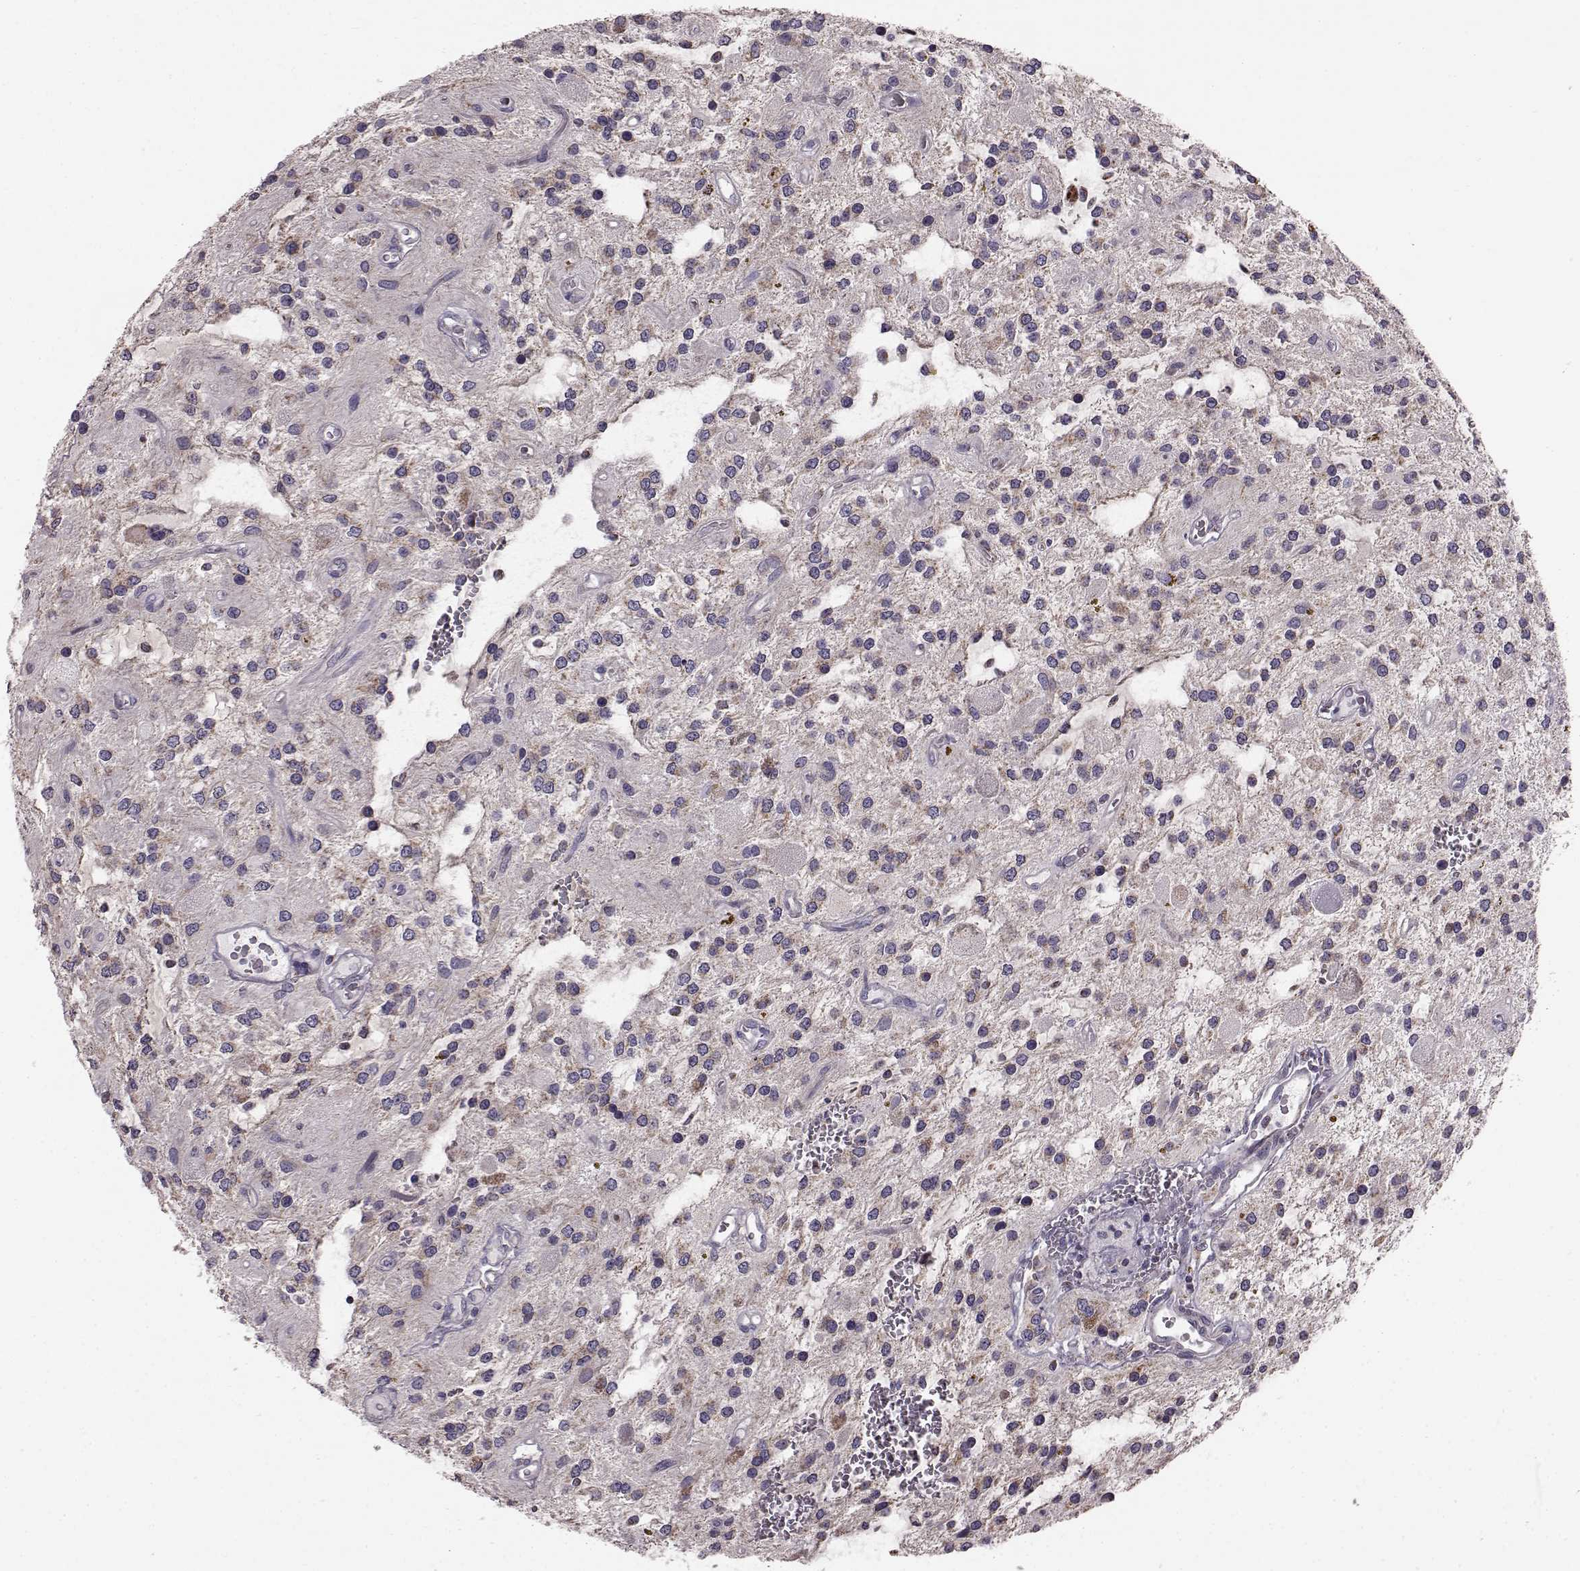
{"staining": {"intensity": "negative", "quantity": "none", "location": "none"}, "tissue": "glioma", "cell_type": "Tumor cells", "image_type": "cancer", "snomed": [{"axis": "morphology", "description": "Glioma, malignant, Low grade"}, {"axis": "topography", "description": "Cerebellum"}], "caption": "A high-resolution image shows immunohistochemistry staining of malignant glioma (low-grade), which reveals no significant staining in tumor cells.", "gene": "FAM8A1", "patient": {"sex": "female", "age": 14}}